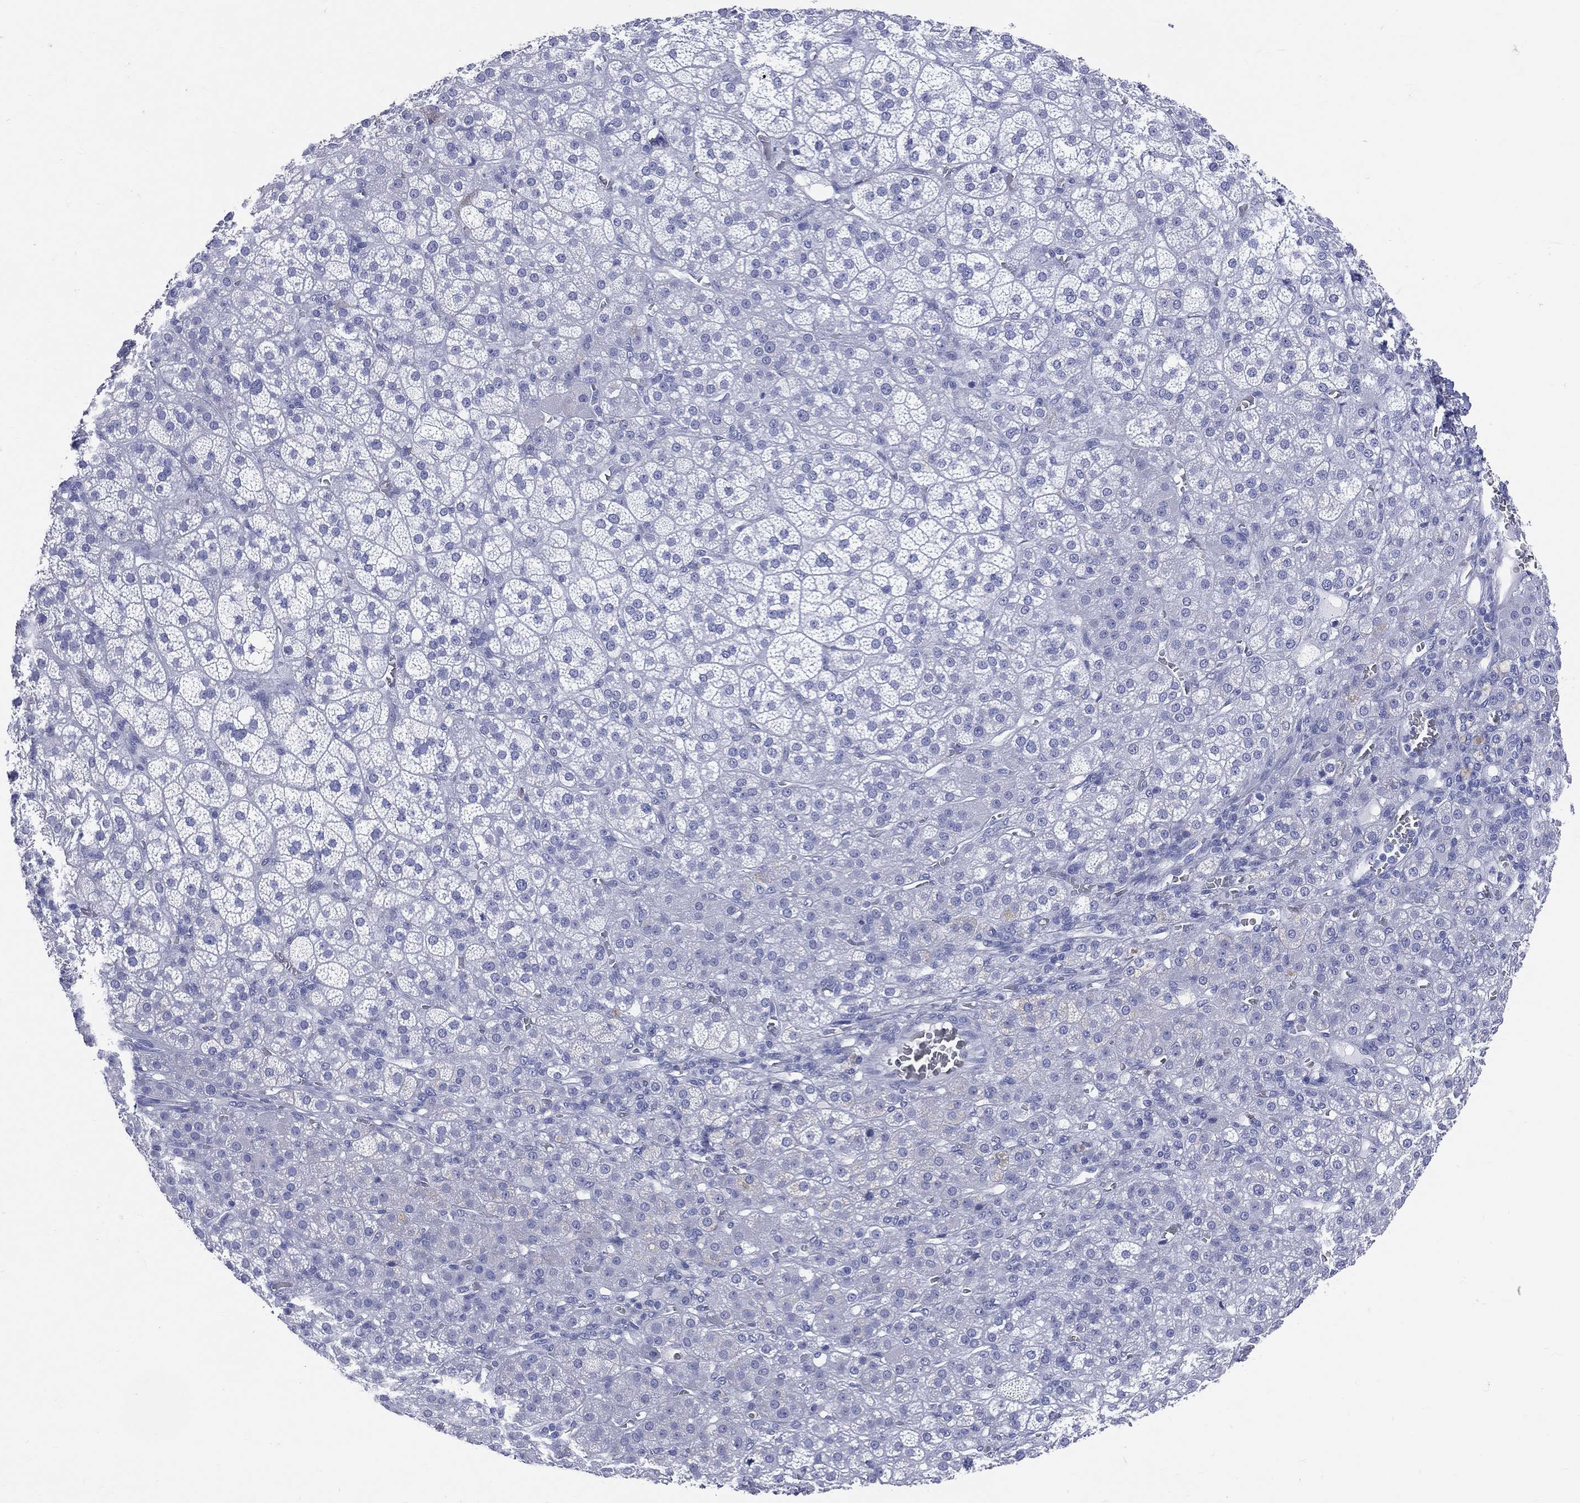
{"staining": {"intensity": "negative", "quantity": "none", "location": "none"}, "tissue": "adrenal gland", "cell_type": "Glandular cells", "image_type": "normal", "snomed": [{"axis": "morphology", "description": "Normal tissue, NOS"}, {"axis": "topography", "description": "Adrenal gland"}], "caption": "IHC photomicrograph of benign adrenal gland: human adrenal gland stained with DAB (3,3'-diaminobenzidine) shows no significant protein staining in glandular cells.", "gene": "CYLC1", "patient": {"sex": "female", "age": 60}}